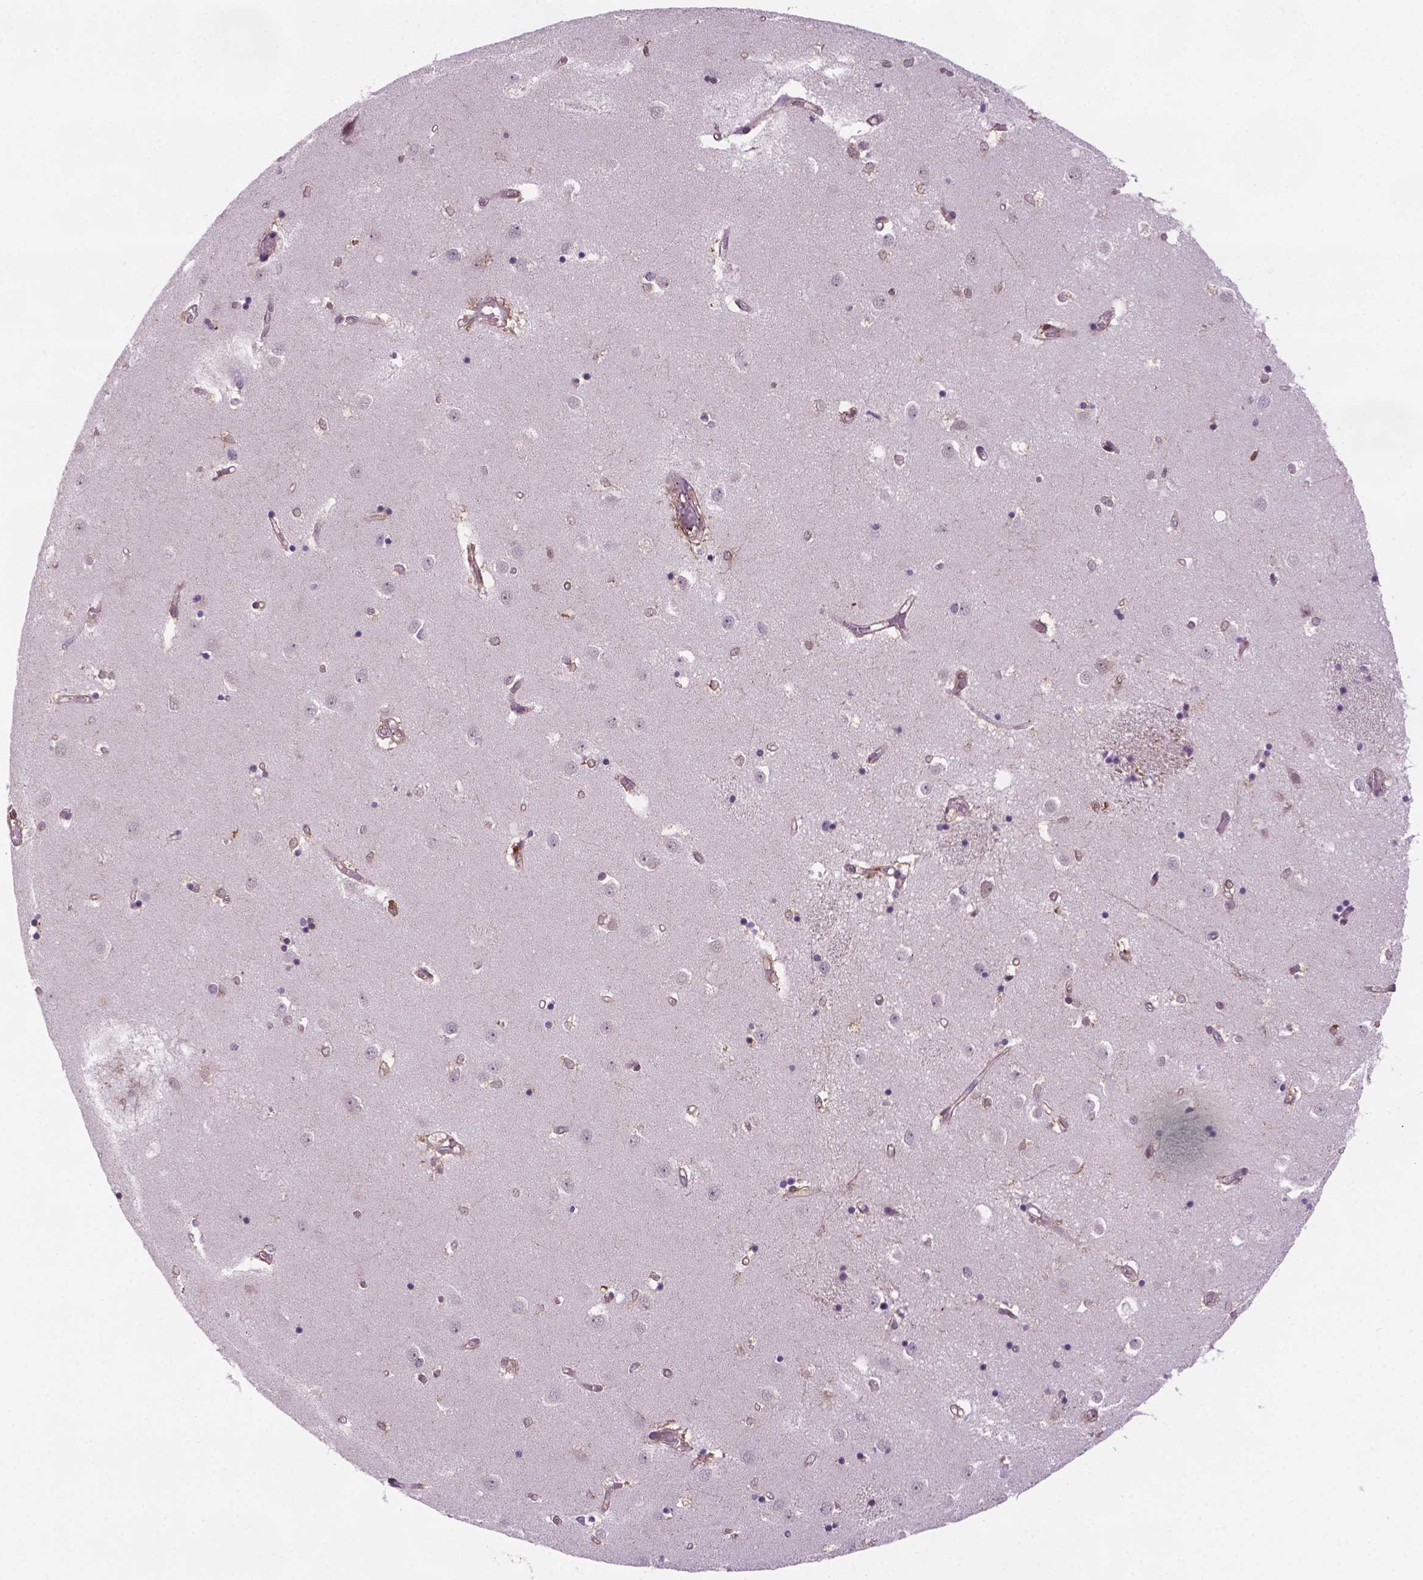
{"staining": {"intensity": "negative", "quantity": "none", "location": "none"}, "tissue": "caudate", "cell_type": "Glial cells", "image_type": "normal", "snomed": [{"axis": "morphology", "description": "Normal tissue, NOS"}, {"axis": "topography", "description": "Lateral ventricle wall"}], "caption": "The micrograph displays no significant staining in glial cells of caudate. (DAB (3,3'-diaminobenzidine) immunohistochemistry visualized using brightfield microscopy, high magnification).", "gene": "PLIN3", "patient": {"sex": "male", "age": 54}}